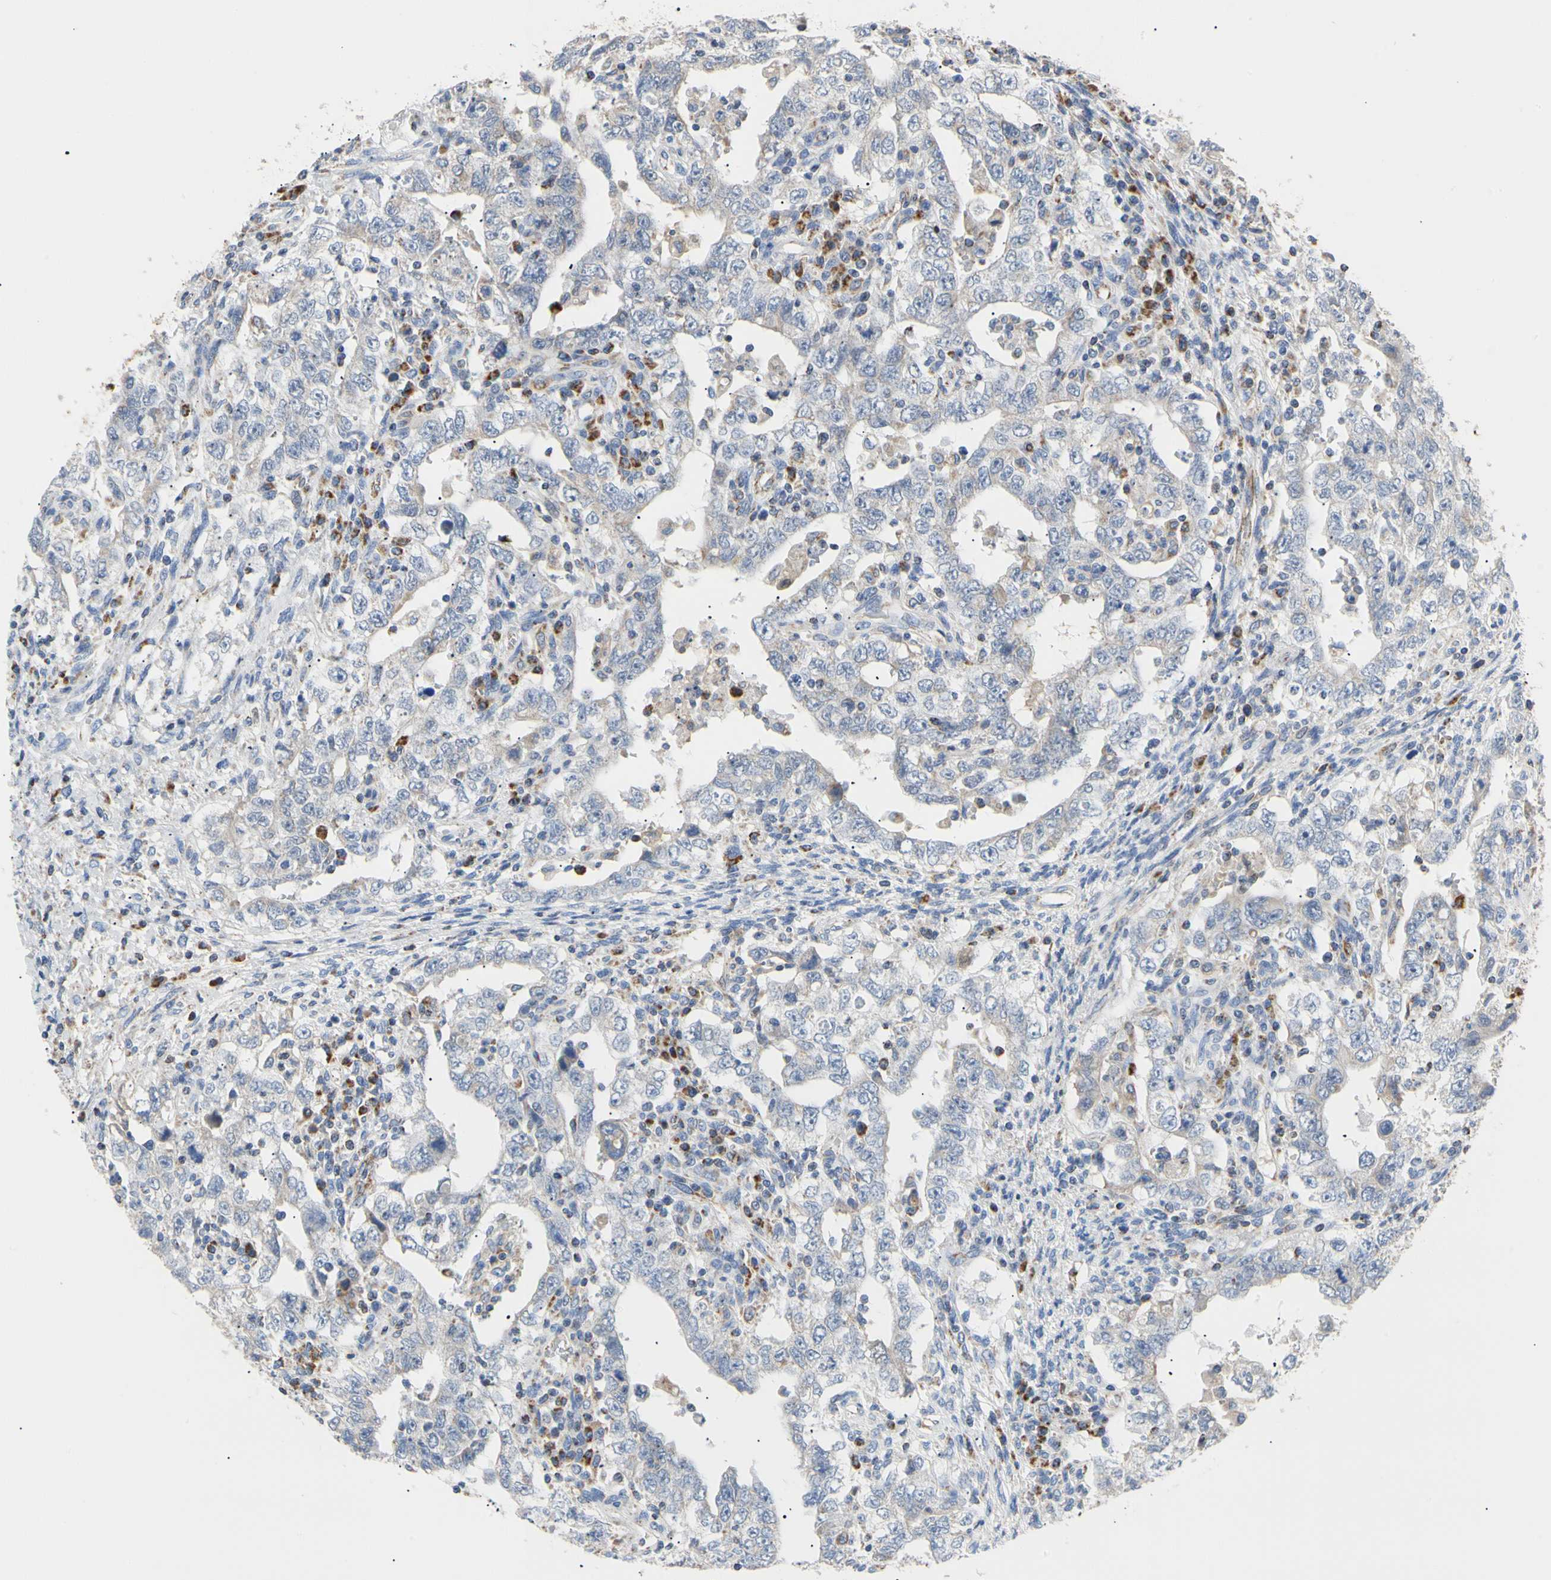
{"staining": {"intensity": "weak", "quantity": "<25%", "location": "cytoplasmic/membranous"}, "tissue": "testis cancer", "cell_type": "Tumor cells", "image_type": "cancer", "snomed": [{"axis": "morphology", "description": "Carcinoma, Embryonal, NOS"}, {"axis": "topography", "description": "Testis"}], "caption": "Protein analysis of embryonal carcinoma (testis) reveals no significant staining in tumor cells.", "gene": "ACAT1", "patient": {"sex": "male", "age": 26}}